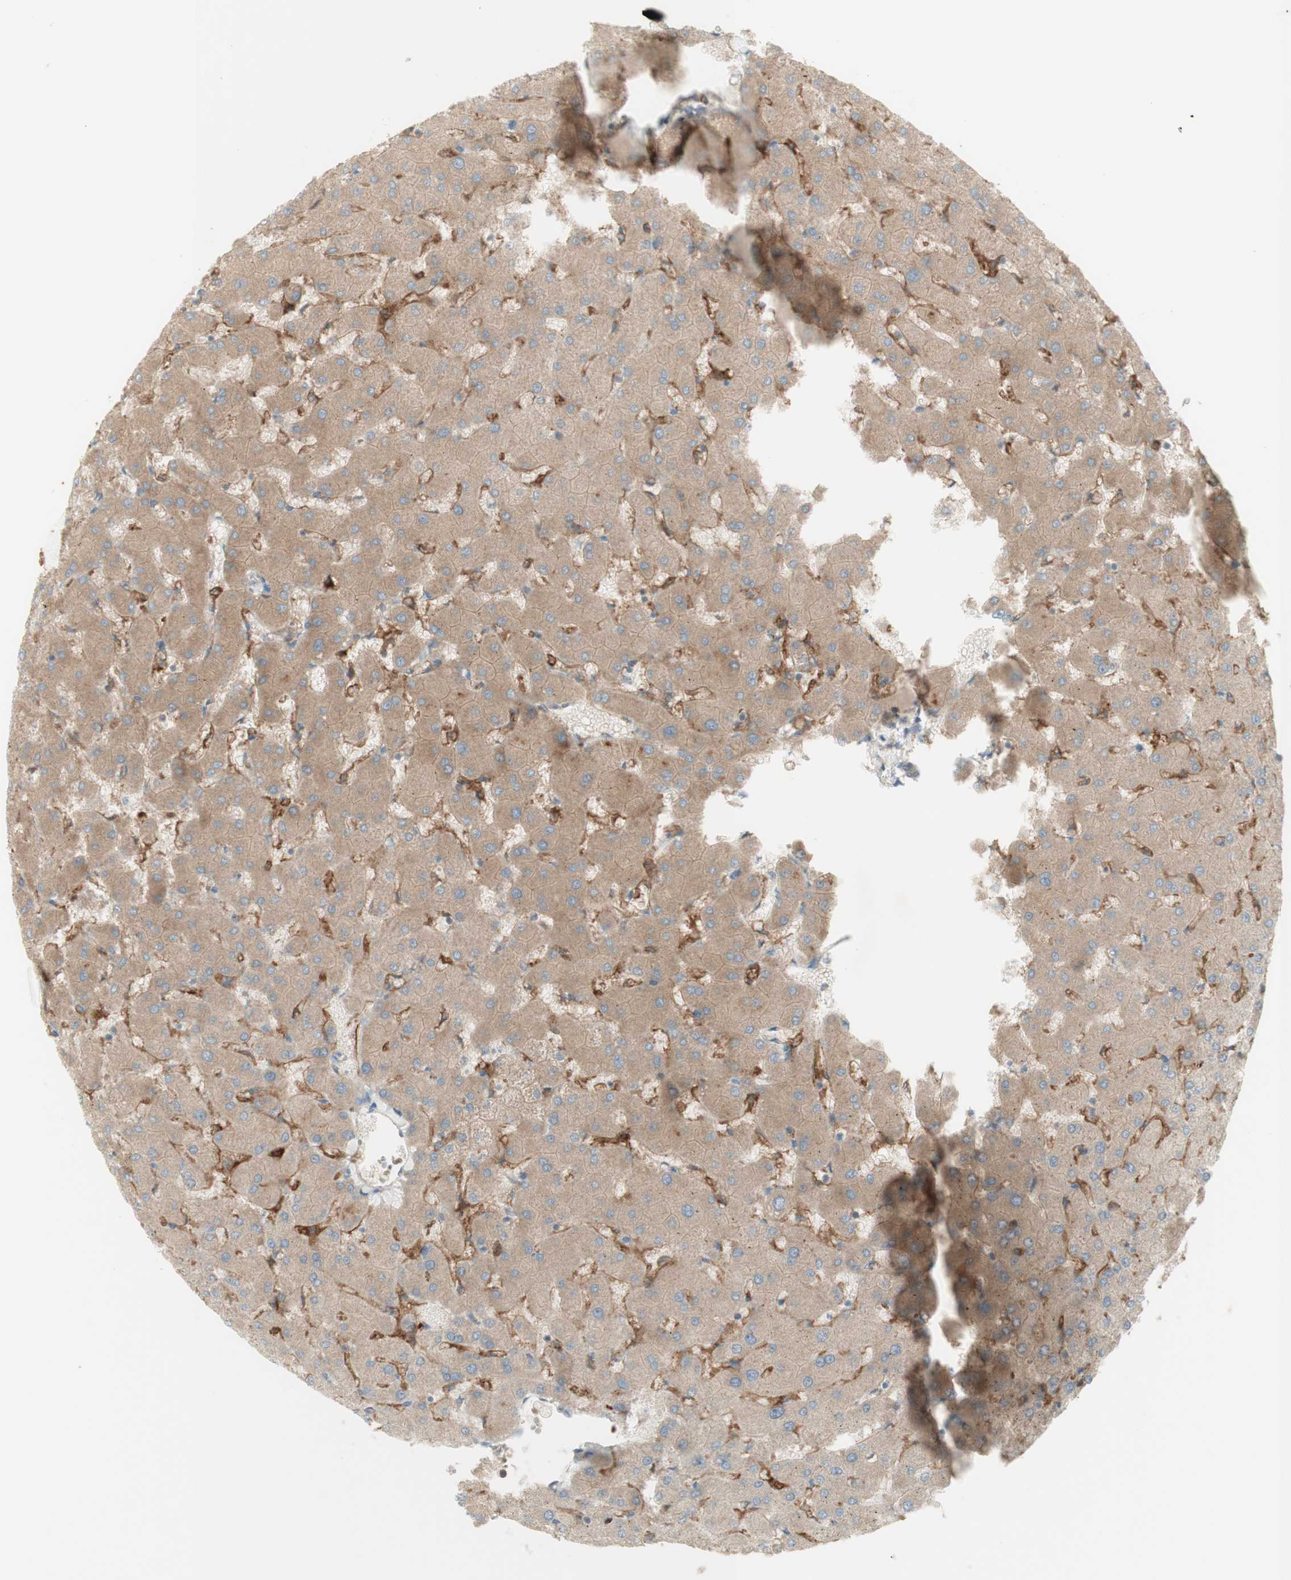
{"staining": {"intensity": "moderate", "quantity": ">75%", "location": "cytoplasmic/membranous"}, "tissue": "liver", "cell_type": "Cholangiocytes", "image_type": "normal", "snomed": [{"axis": "morphology", "description": "Normal tissue, NOS"}, {"axis": "topography", "description": "Liver"}], "caption": "This is a photomicrograph of IHC staining of unremarkable liver, which shows moderate positivity in the cytoplasmic/membranous of cholangiocytes.", "gene": "PTGER4", "patient": {"sex": "female", "age": 63}}